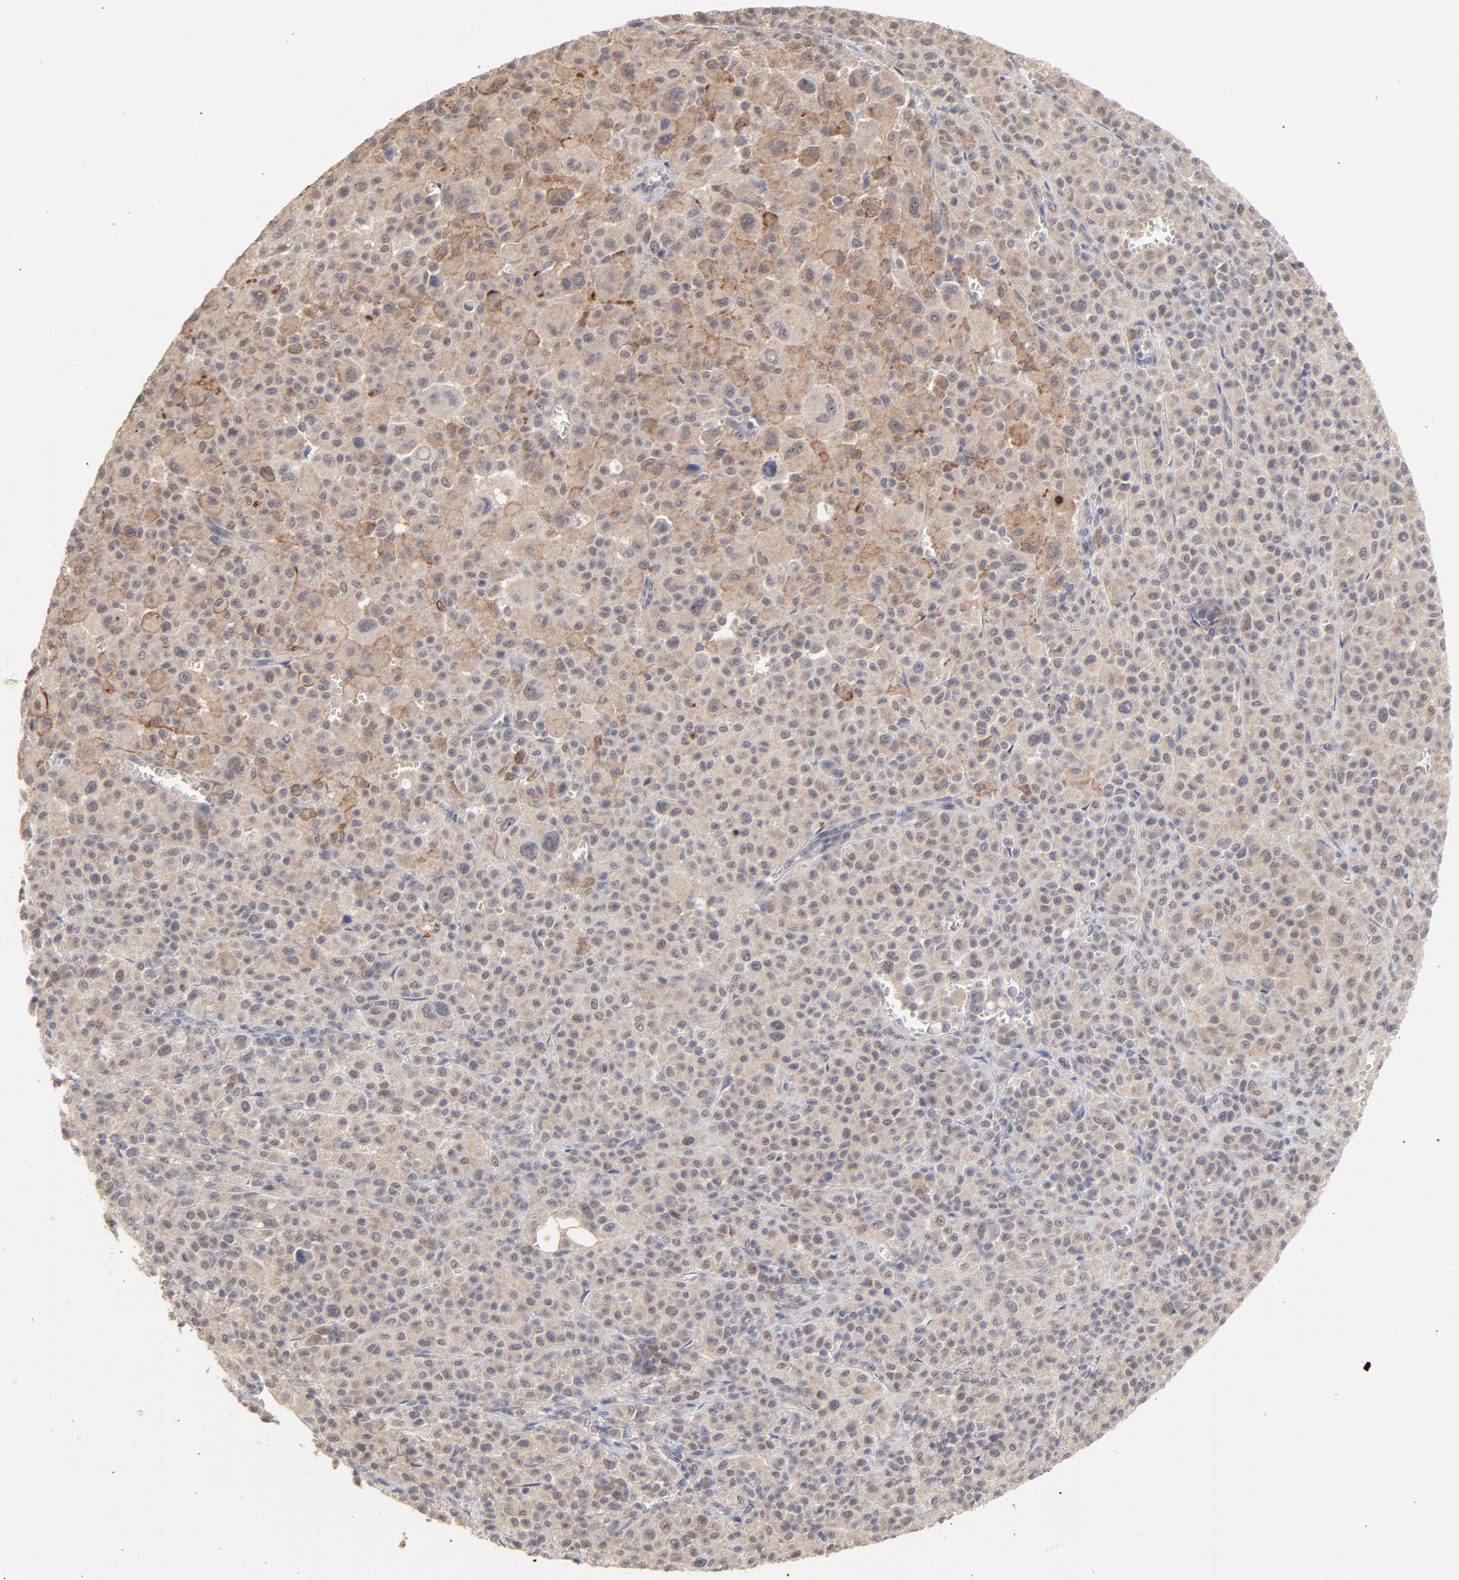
{"staining": {"intensity": "weak", "quantity": ">75%", "location": "cytoplasmic/membranous"}, "tissue": "melanoma", "cell_type": "Tumor cells", "image_type": "cancer", "snomed": [{"axis": "morphology", "description": "Malignant melanoma, Metastatic site"}, {"axis": "topography", "description": "Skin"}], "caption": "The immunohistochemical stain highlights weak cytoplasmic/membranous expression in tumor cells of malignant melanoma (metastatic site) tissue.", "gene": "FAM199X", "patient": {"sex": "female", "age": 74}}